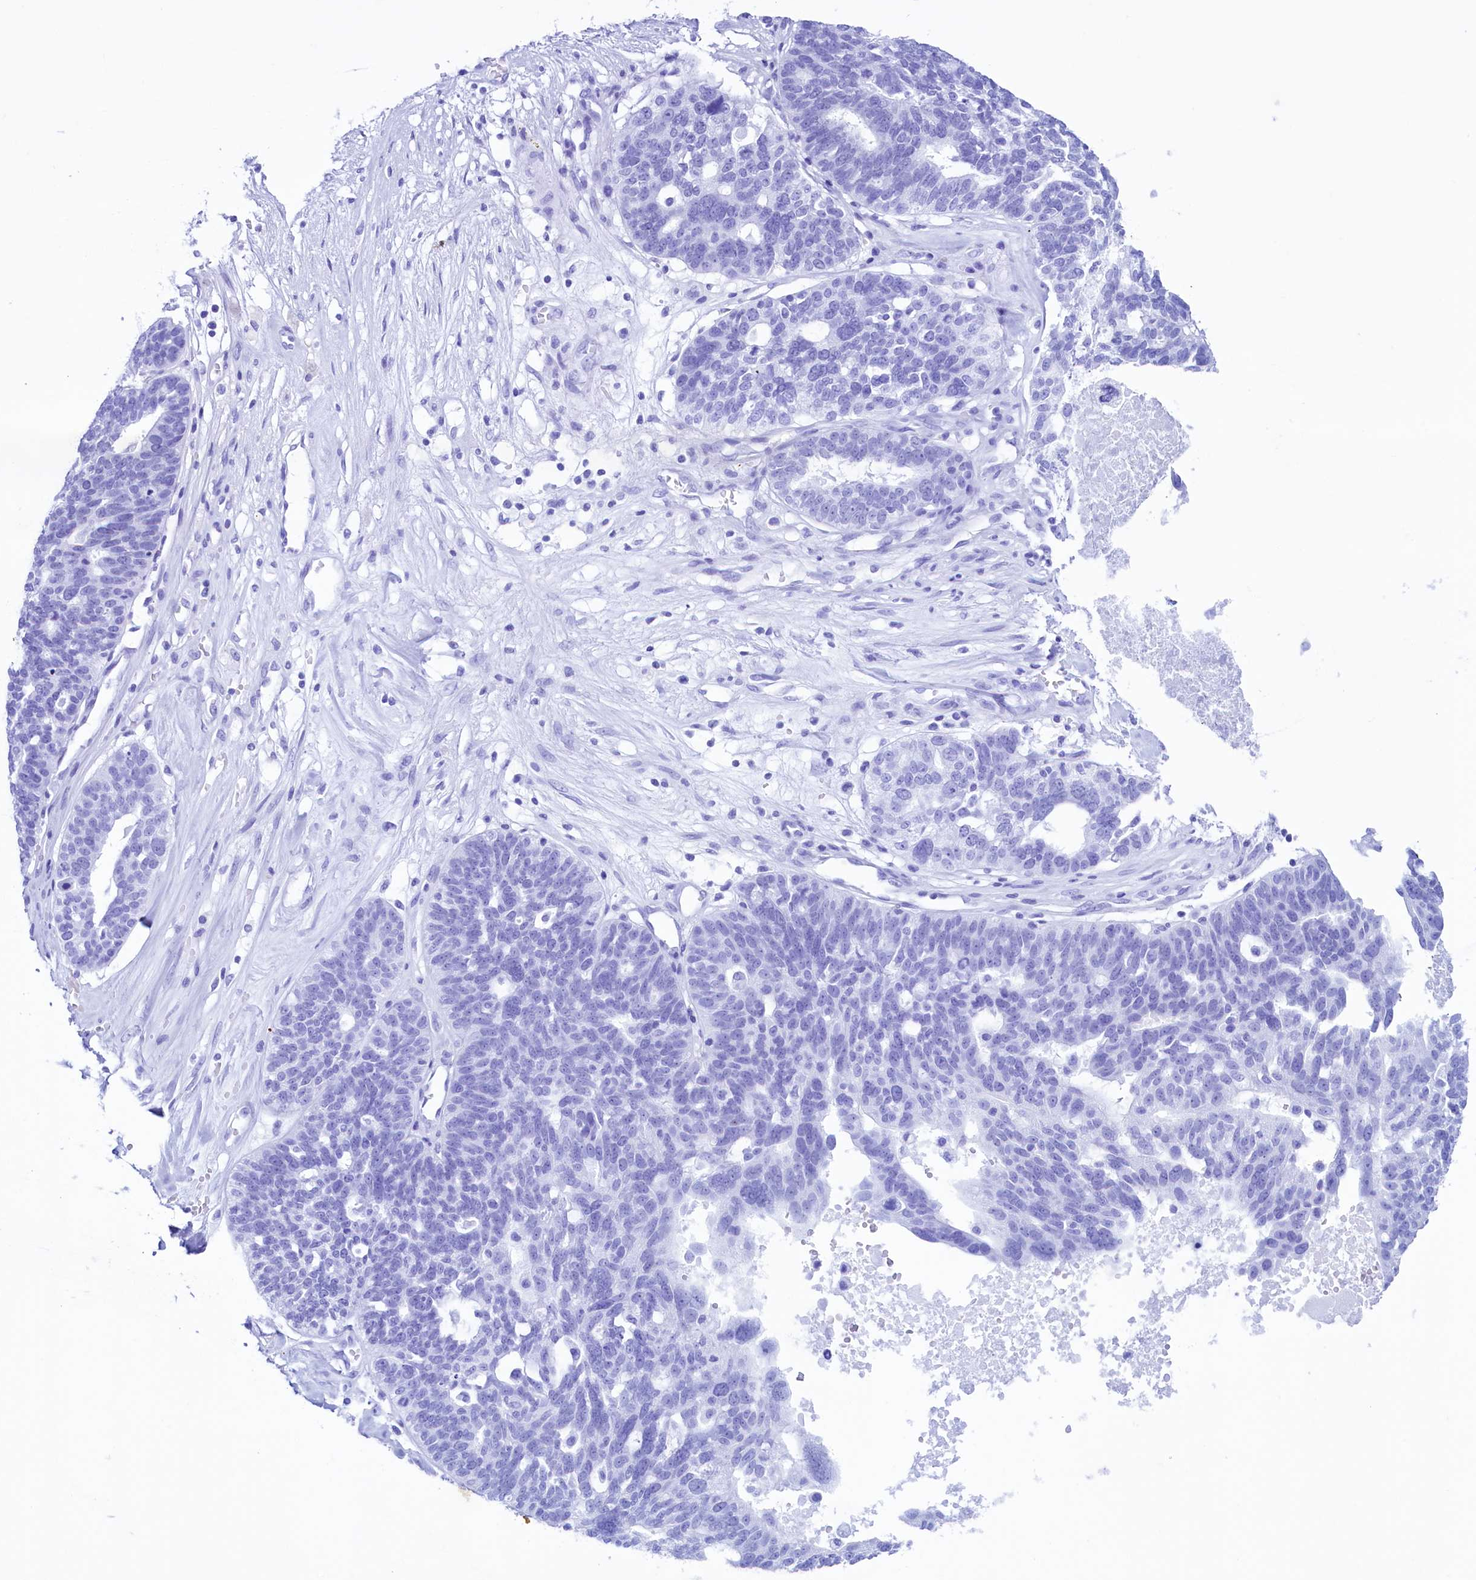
{"staining": {"intensity": "negative", "quantity": "none", "location": "none"}, "tissue": "ovarian cancer", "cell_type": "Tumor cells", "image_type": "cancer", "snomed": [{"axis": "morphology", "description": "Cystadenocarcinoma, serous, NOS"}, {"axis": "topography", "description": "Ovary"}], "caption": "Image shows no significant protein staining in tumor cells of ovarian serous cystadenocarcinoma.", "gene": "SFSWAP", "patient": {"sex": "female", "age": 59}}